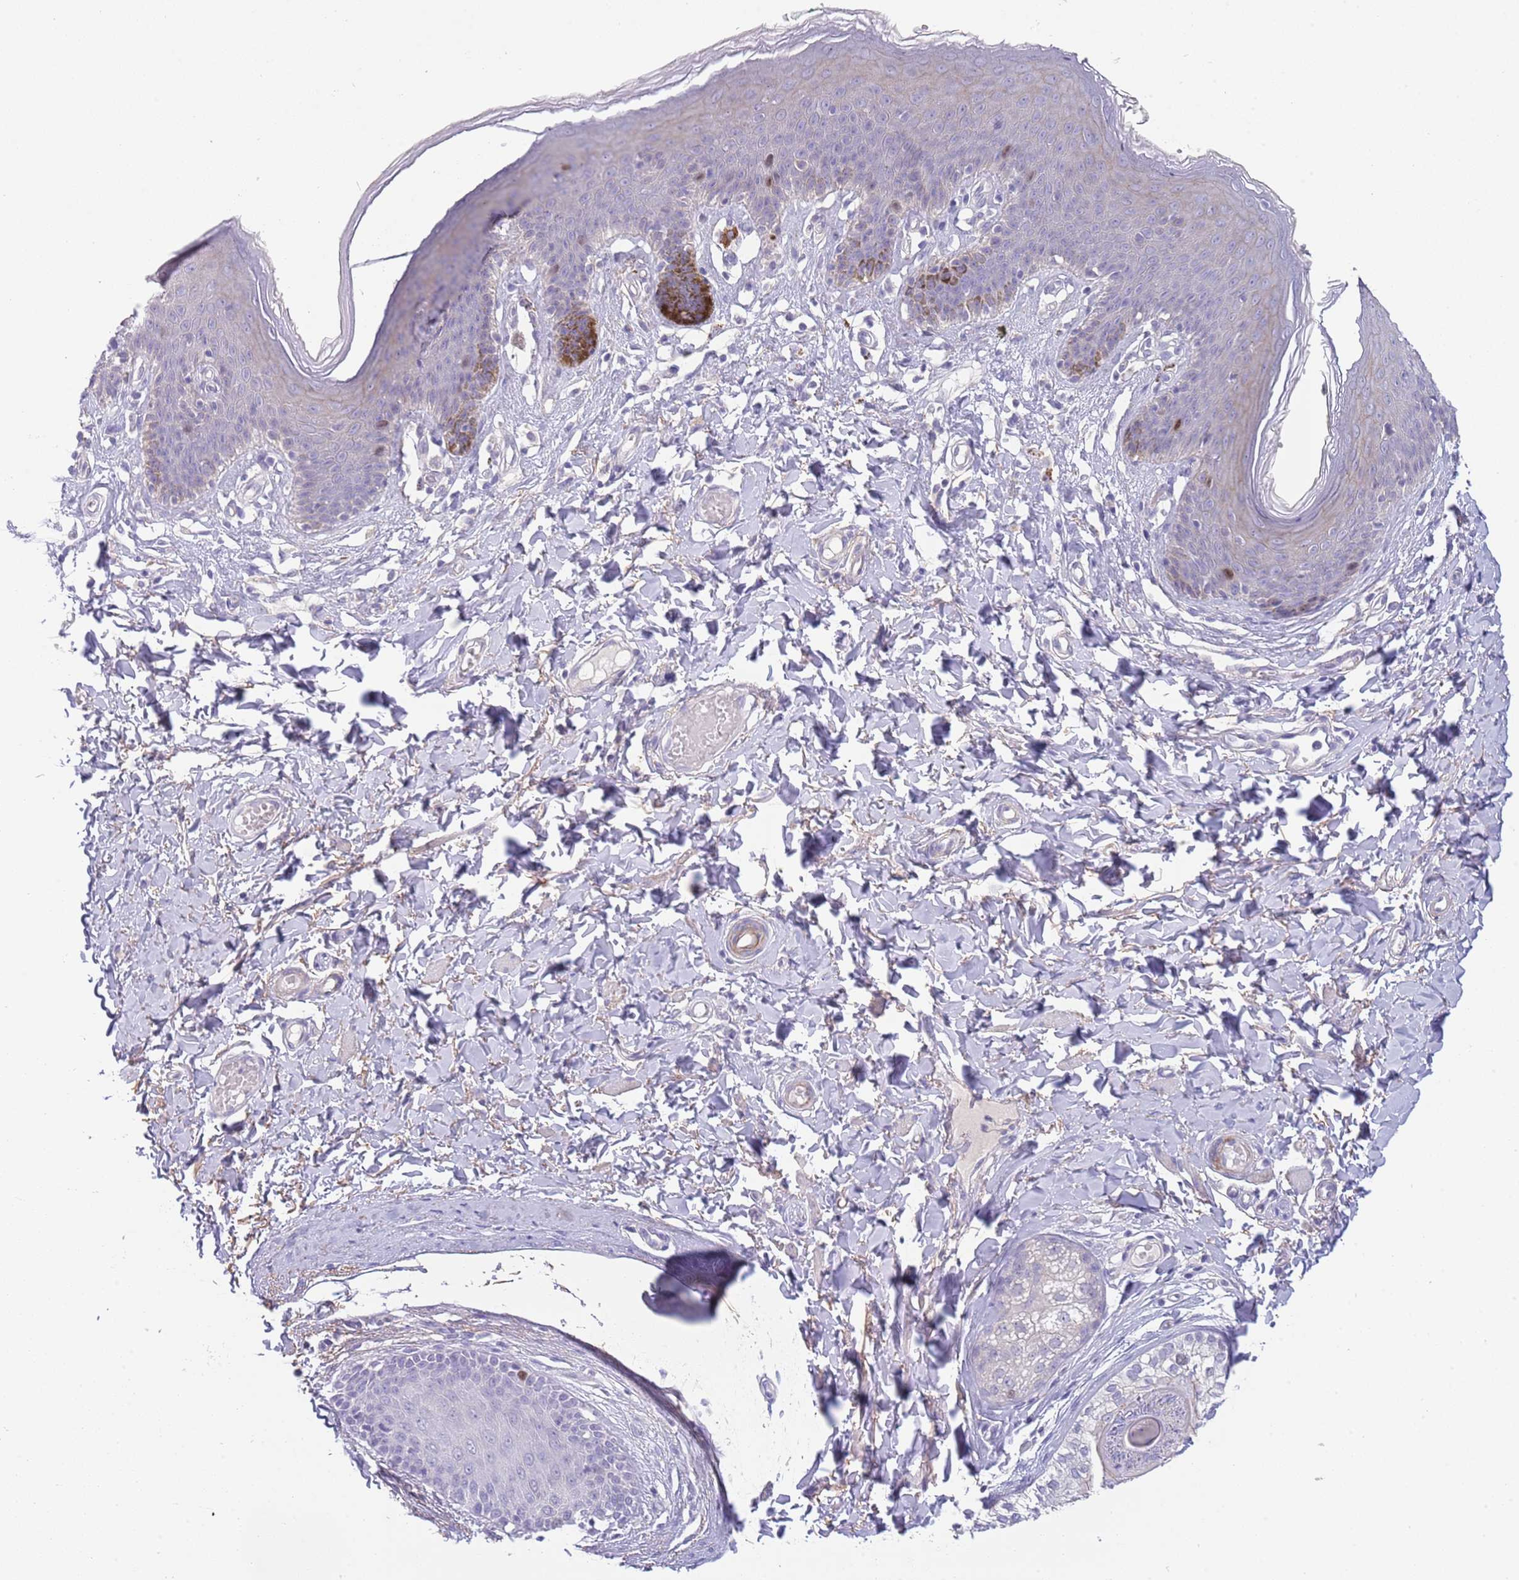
{"staining": {"intensity": "moderate", "quantity": "<25%", "location": "nuclear"}, "tissue": "skin", "cell_type": "Epidermal cells", "image_type": "normal", "snomed": [{"axis": "morphology", "description": "Normal tissue, NOS"}, {"axis": "topography", "description": "Vulva"}], "caption": "Immunohistochemical staining of unremarkable skin displays <25% levels of moderate nuclear protein staining in about <25% of epidermal cells.", "gene": "PIMREG", "patient": {"sex": "female", "age": 66}}